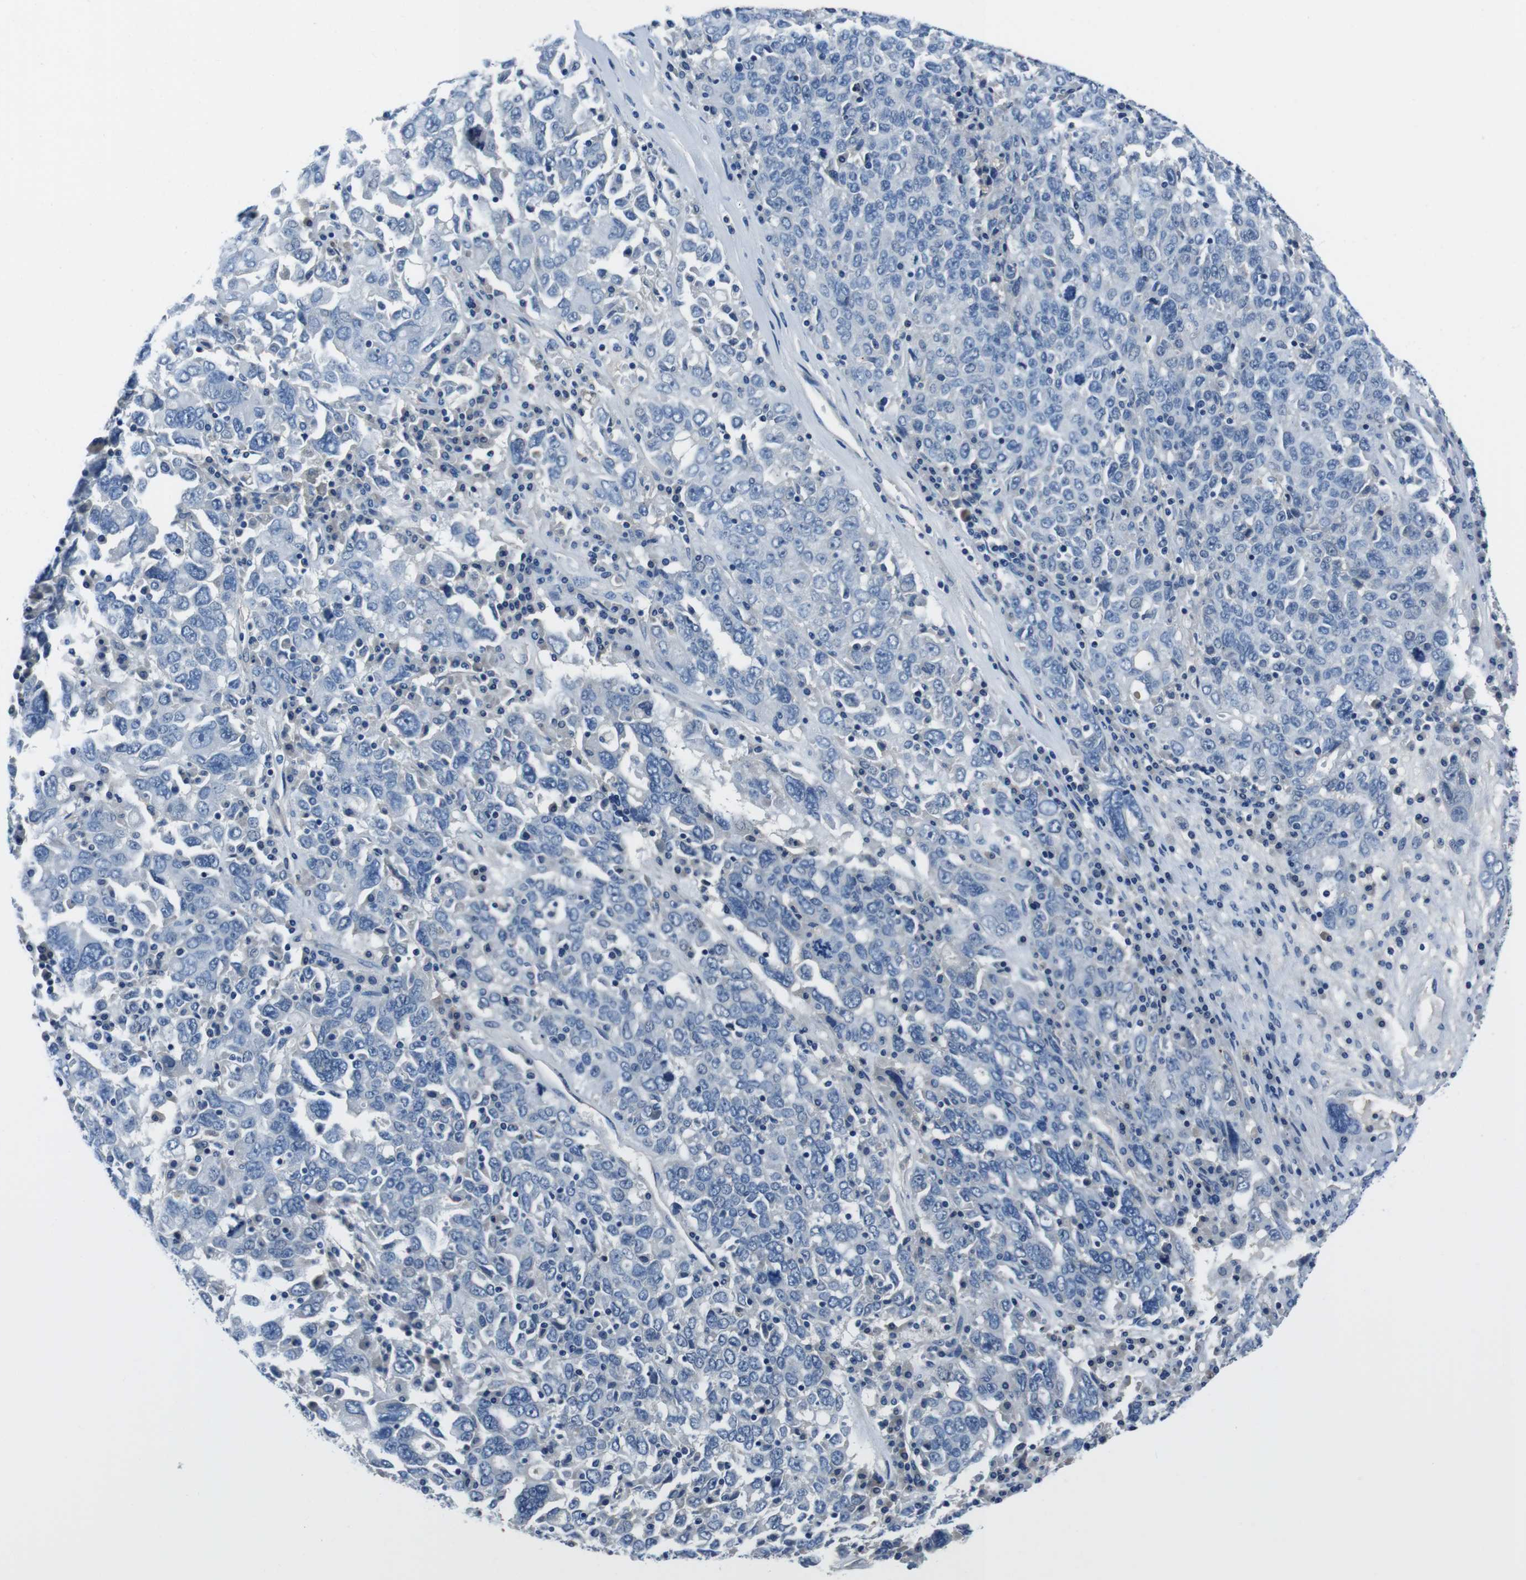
{"staining": {"intensity": "negative", "quantity": "none", "location": "none"}, "tissue": "ovarian cancer", "cell_type": "Tumor cells", "image_type": "cancer", "snomed": [{"axis": "morphology", "description": "Carcinoma, endometroid"}, {"axis": "topography", "description": "Ovary"}], "caption": "IHC of human ovarian cancer exhibits no staining in tumor cells.", "gene": "CASQ1", "patient": {"sex": "female", "age": 62}}